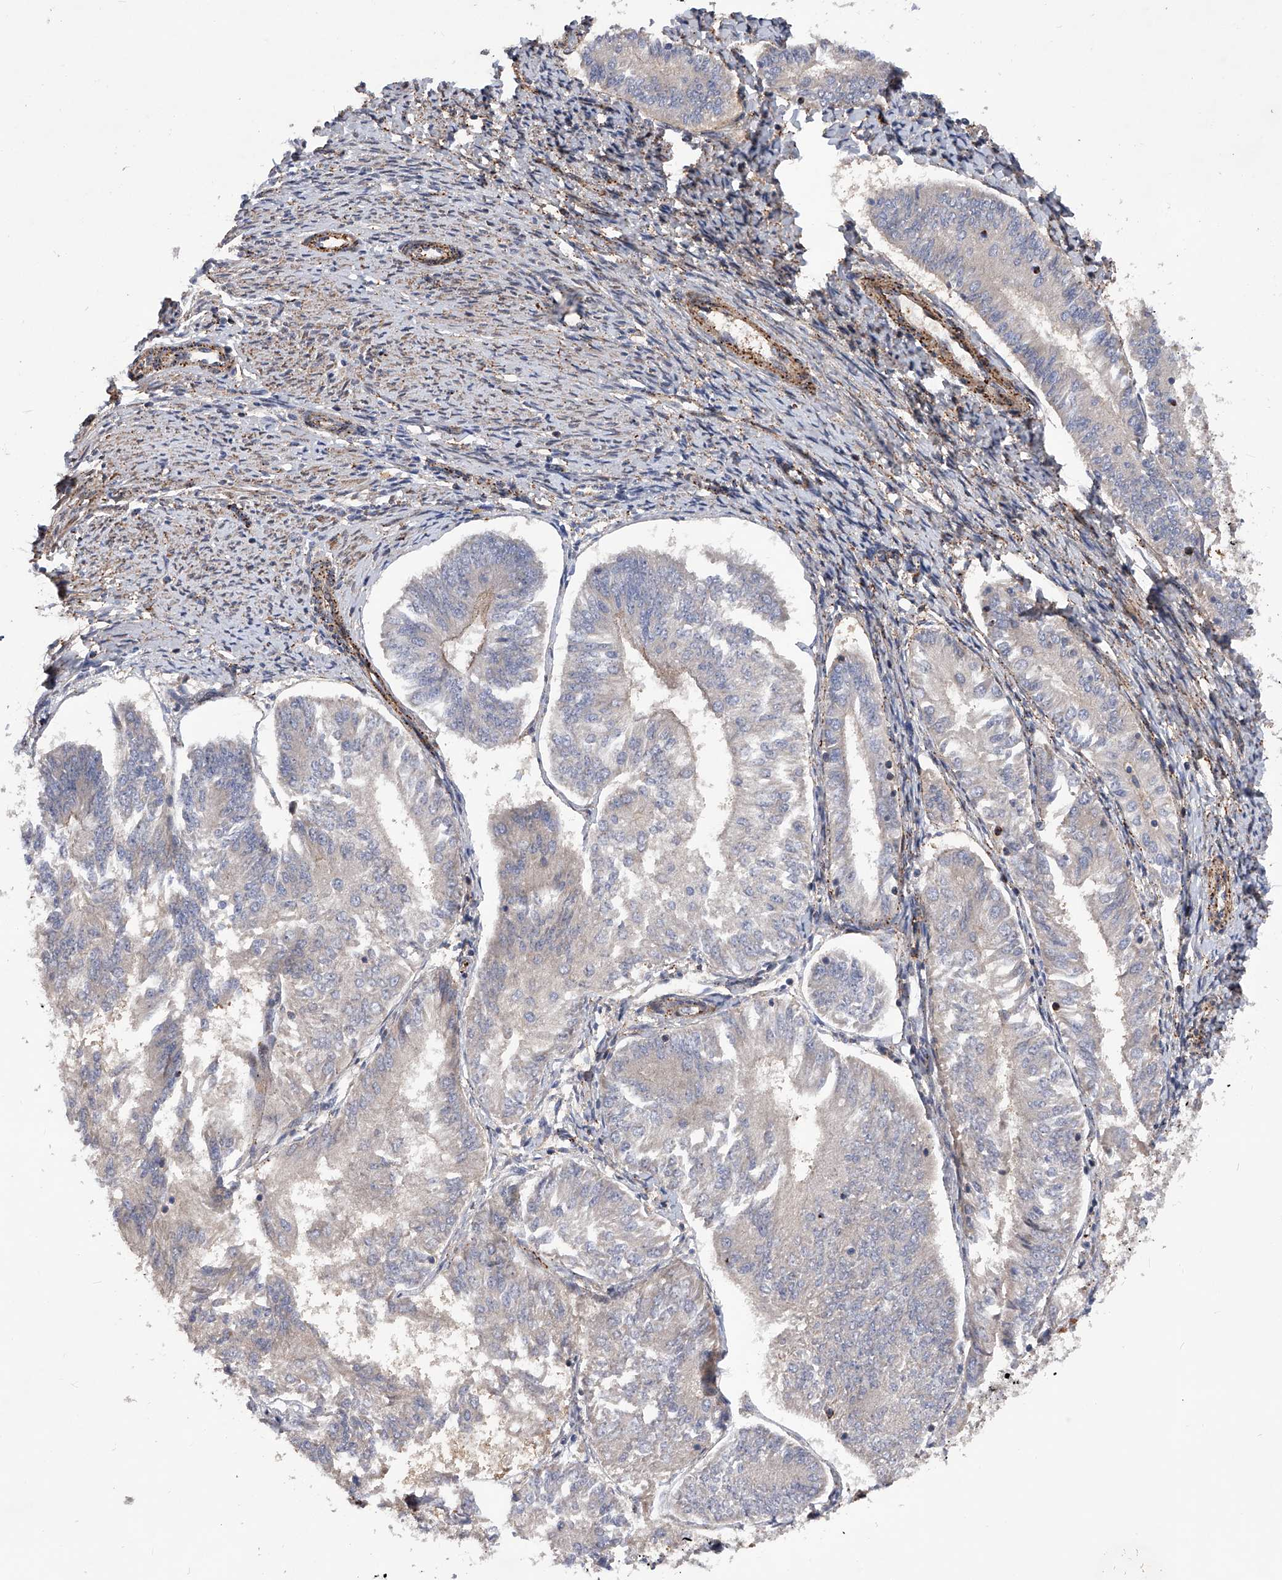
{"staining": {"intensity": "negative", "quantity": "none", "location": "none"}, "tissue": "endometrial cancer", "cell_type": "Tumor cells", "image_type": "cancer", "snomed": [{"axis": "morphology", "description": "Adenocarcinoma, NOS"}, {"axis": "topography", "description": "Endometrium"}], "caption": "IHC of endometrial adenocarcinoma exhibits no staining in tumor cells. The staining was performed using DAB (3,3'-diaminobenzidine) to visualize the protein expression in brown, while the nuclei were stained in blue with hematoxylin (Magnification: 20x).", "gene": "PDSS2", "patient": {"sex": "female", "age": 58}}